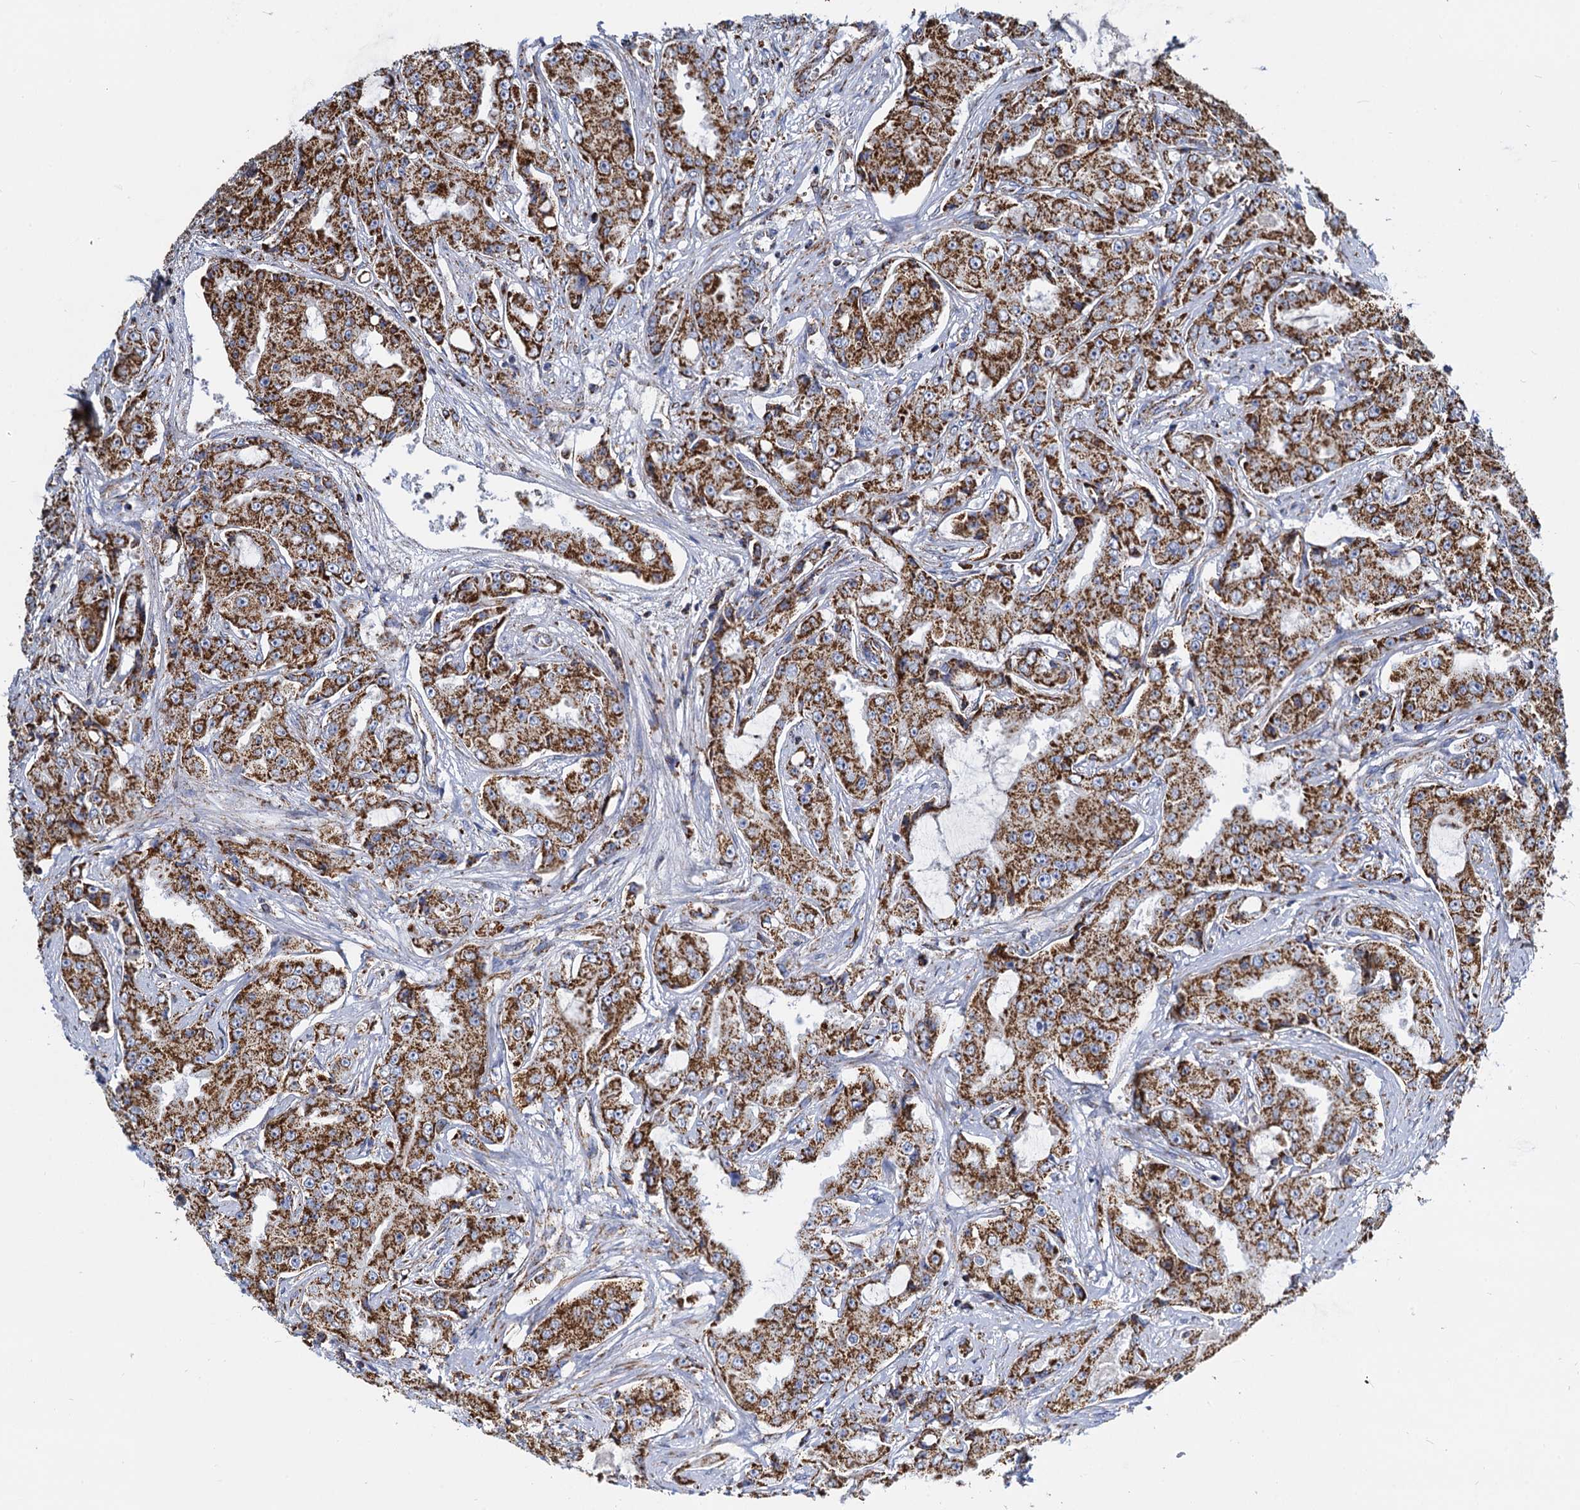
{"staining": {"intensity": "strong", "quantity": ">75%", "location": "cytoplasmic/membranous"}, "tissue": "prostate cancer", "cell_type": "Tumor cells", "image_type": "cancer", "snomed": [{"axis": "morphology", "description": "Adenocarcinoma, High grade"}, {"axis": "topography", "description": "Prostate"}], "caption": "Tumor cells reveal strong cytoplasmic/membranous staining in about >75% of cells in prostate cancer.", "gene": "TIMM10", "patient": {"sex": "male", "age": 73}}